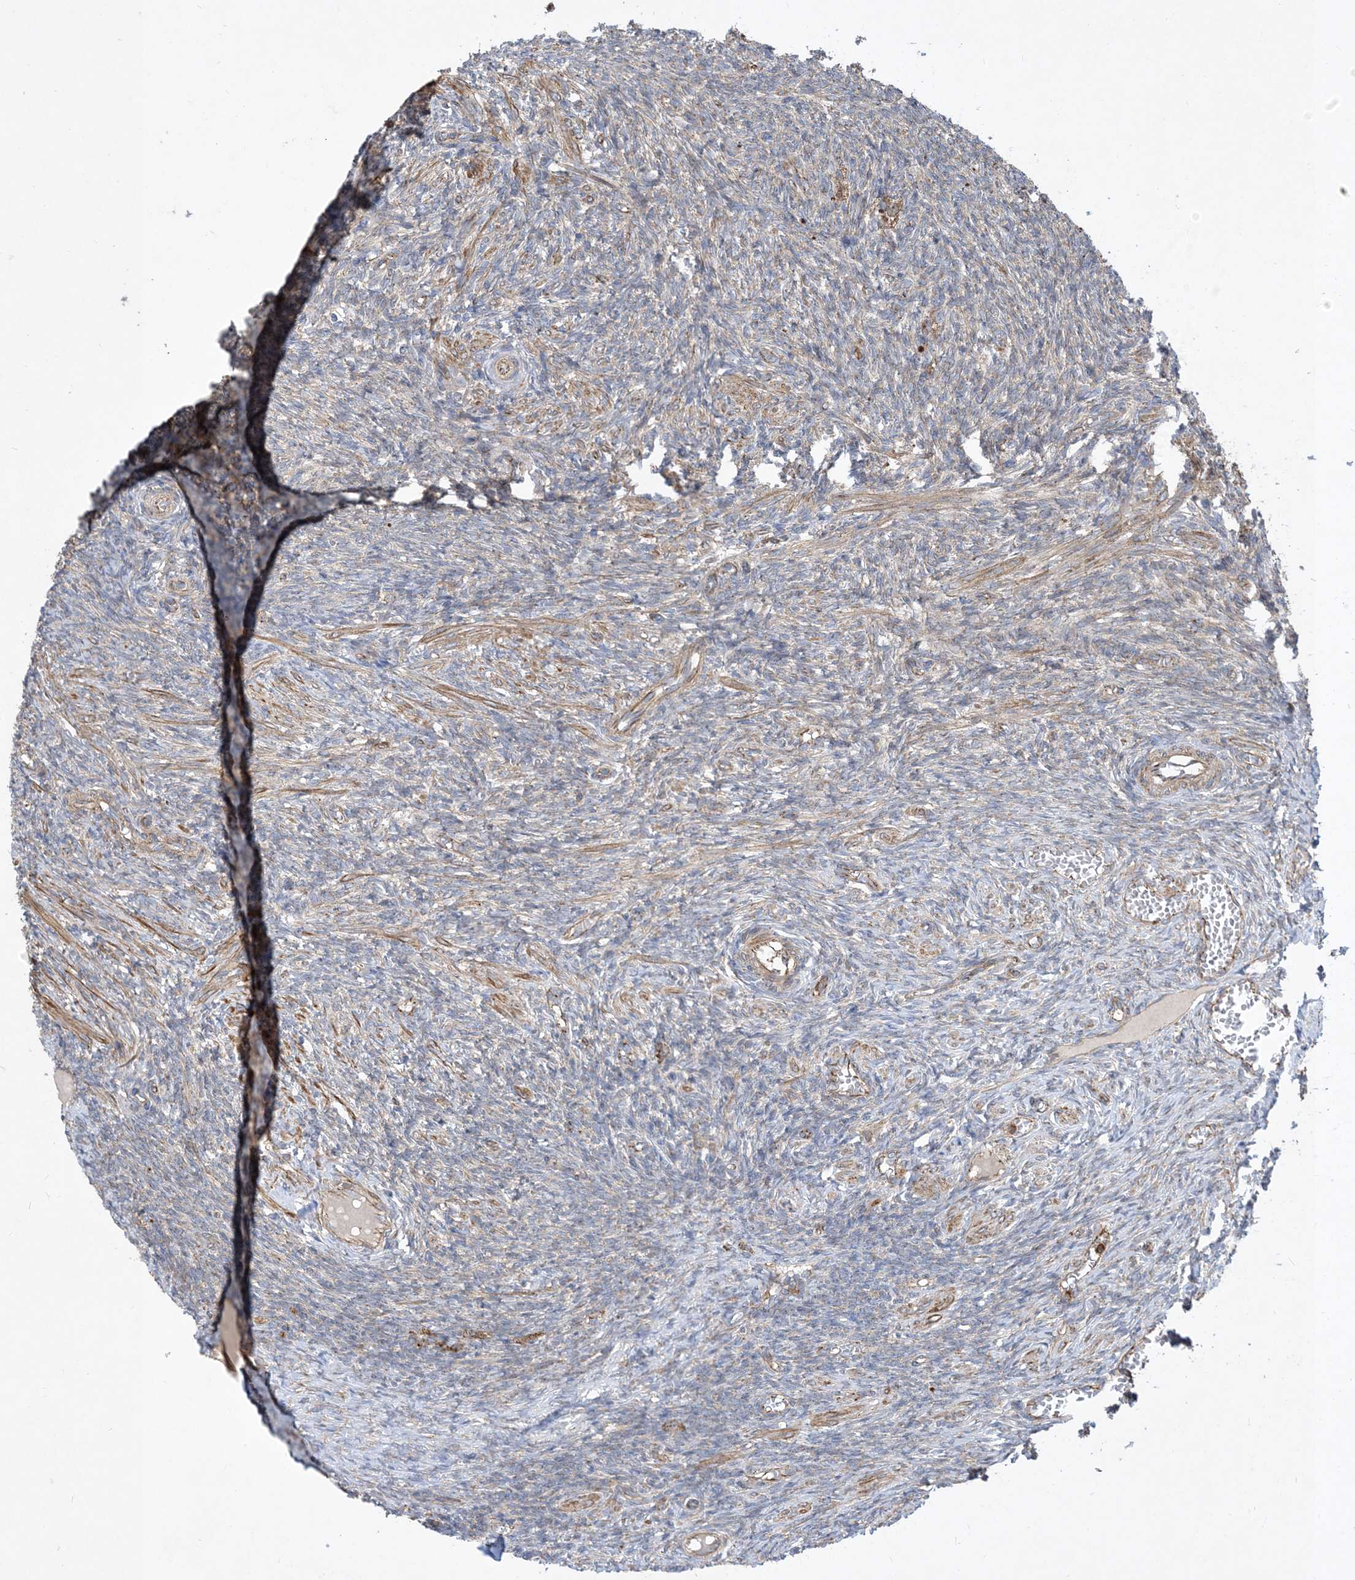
{"staining": {"intensity": "negative", "quantity": "none", "location": "none"}, "tissue": "ovary", "cell_type": "Ovarian stroma cells", "image_type": "normal", "snomed": [{"axis": "morphology", "description": "Normal tissue, NOS"}, {"axis": "topography", "description": "Ovary"}], "caption": "The histopathology image shows no staining of ovarian stroma cells in normal ovary.", "gene": "OTOP1", "patient": {"sex": "female", "age": 27}}